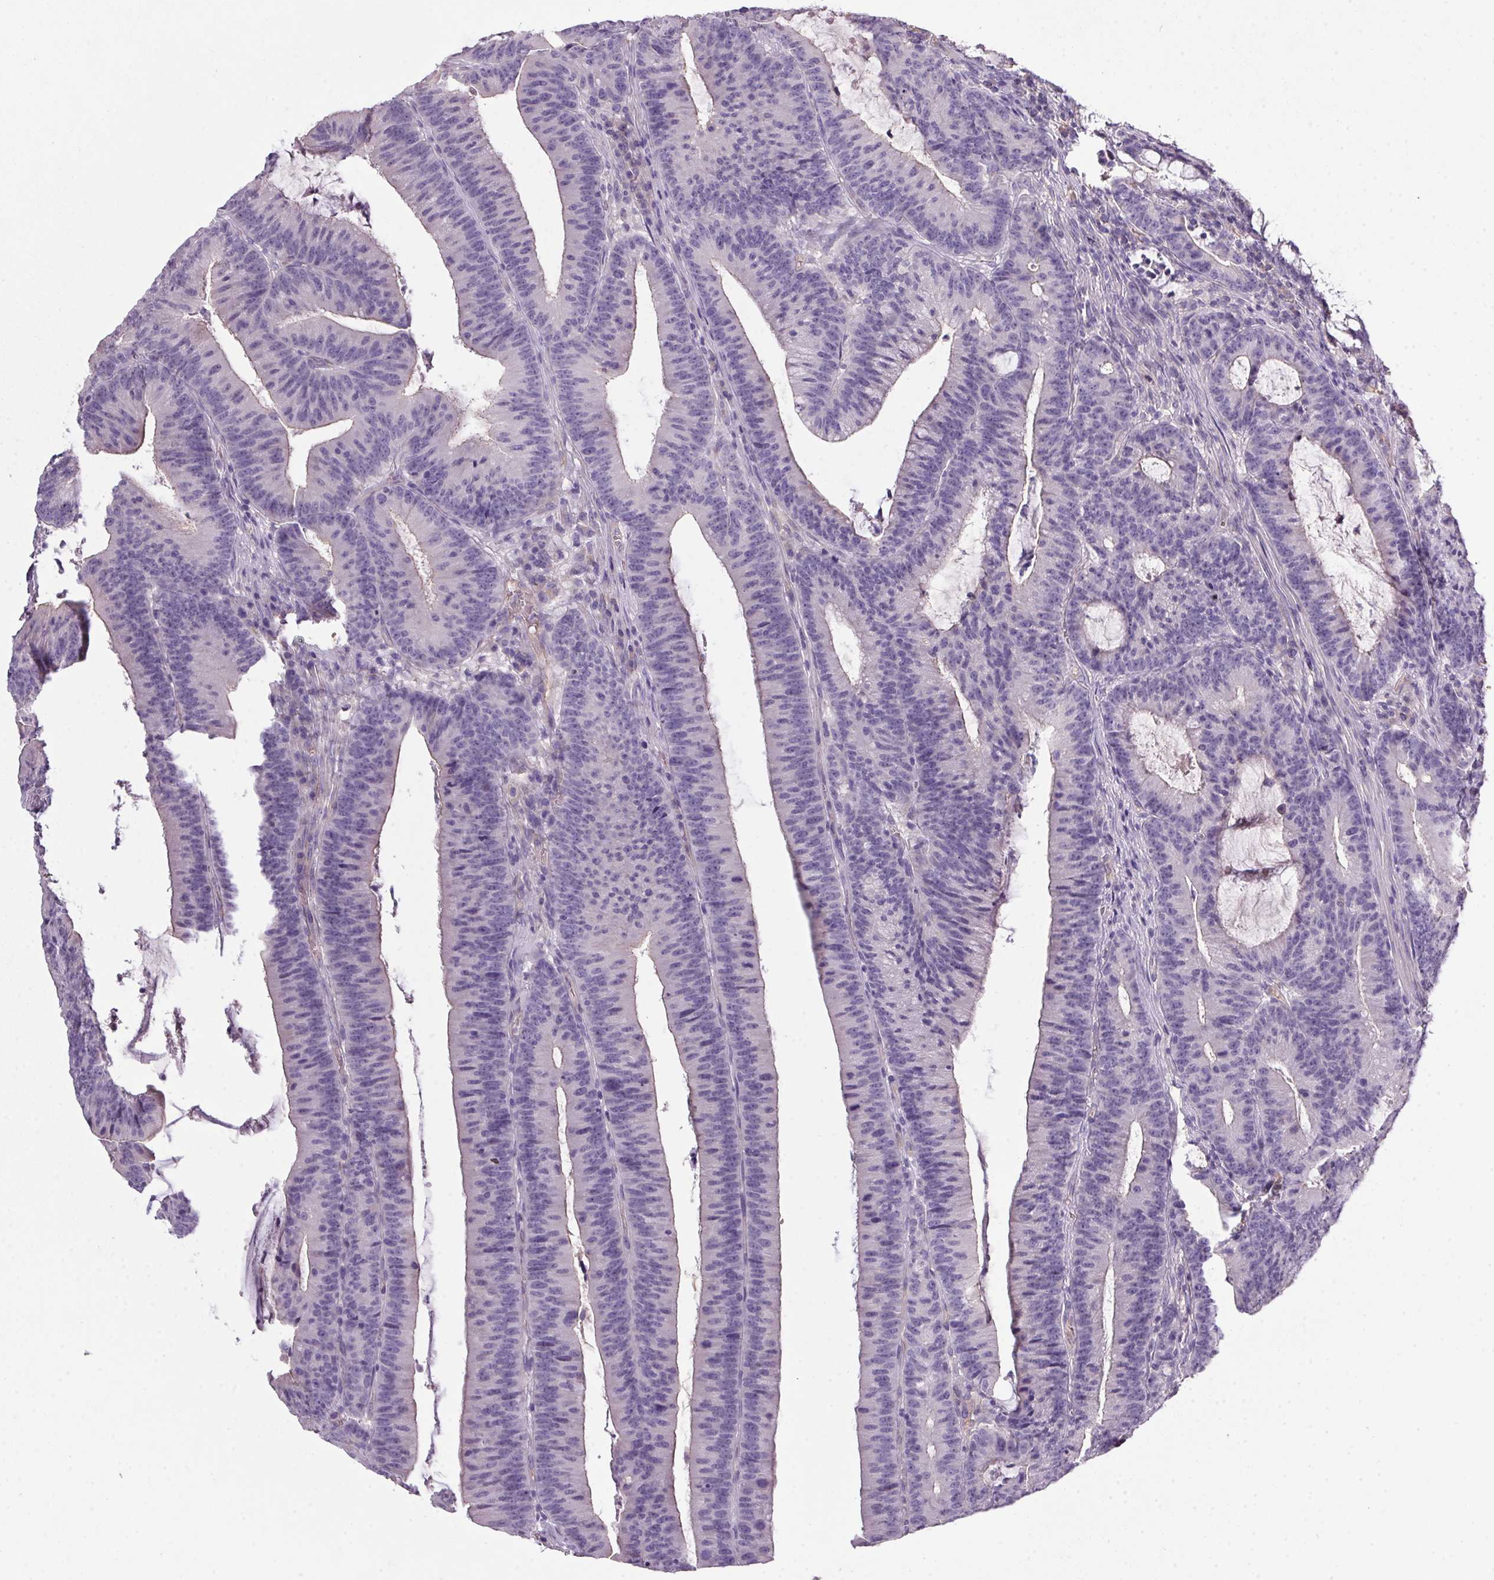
{"staining": {"intensity": "negative", "quantity": "none", "location": "none"}, "tissue": "colorectal cancer", "cell_type": "Tumor cells", "image_type": "cancer", "snomed": [{"axis": "morphology", "description": "Adenocarcinoma, NOS"}, {"axis": "topography", "description": "Colon"}], "caption": "Immunohistochemistry photomicrograph of neoplastic tissue: colorectal cancer stained with DAB (3,3'-diaminobenzidine) reveals no significant protein positivity in tumor cells.", "gene": "APOC4", "patient": {"sex": "female", "age": 78}}